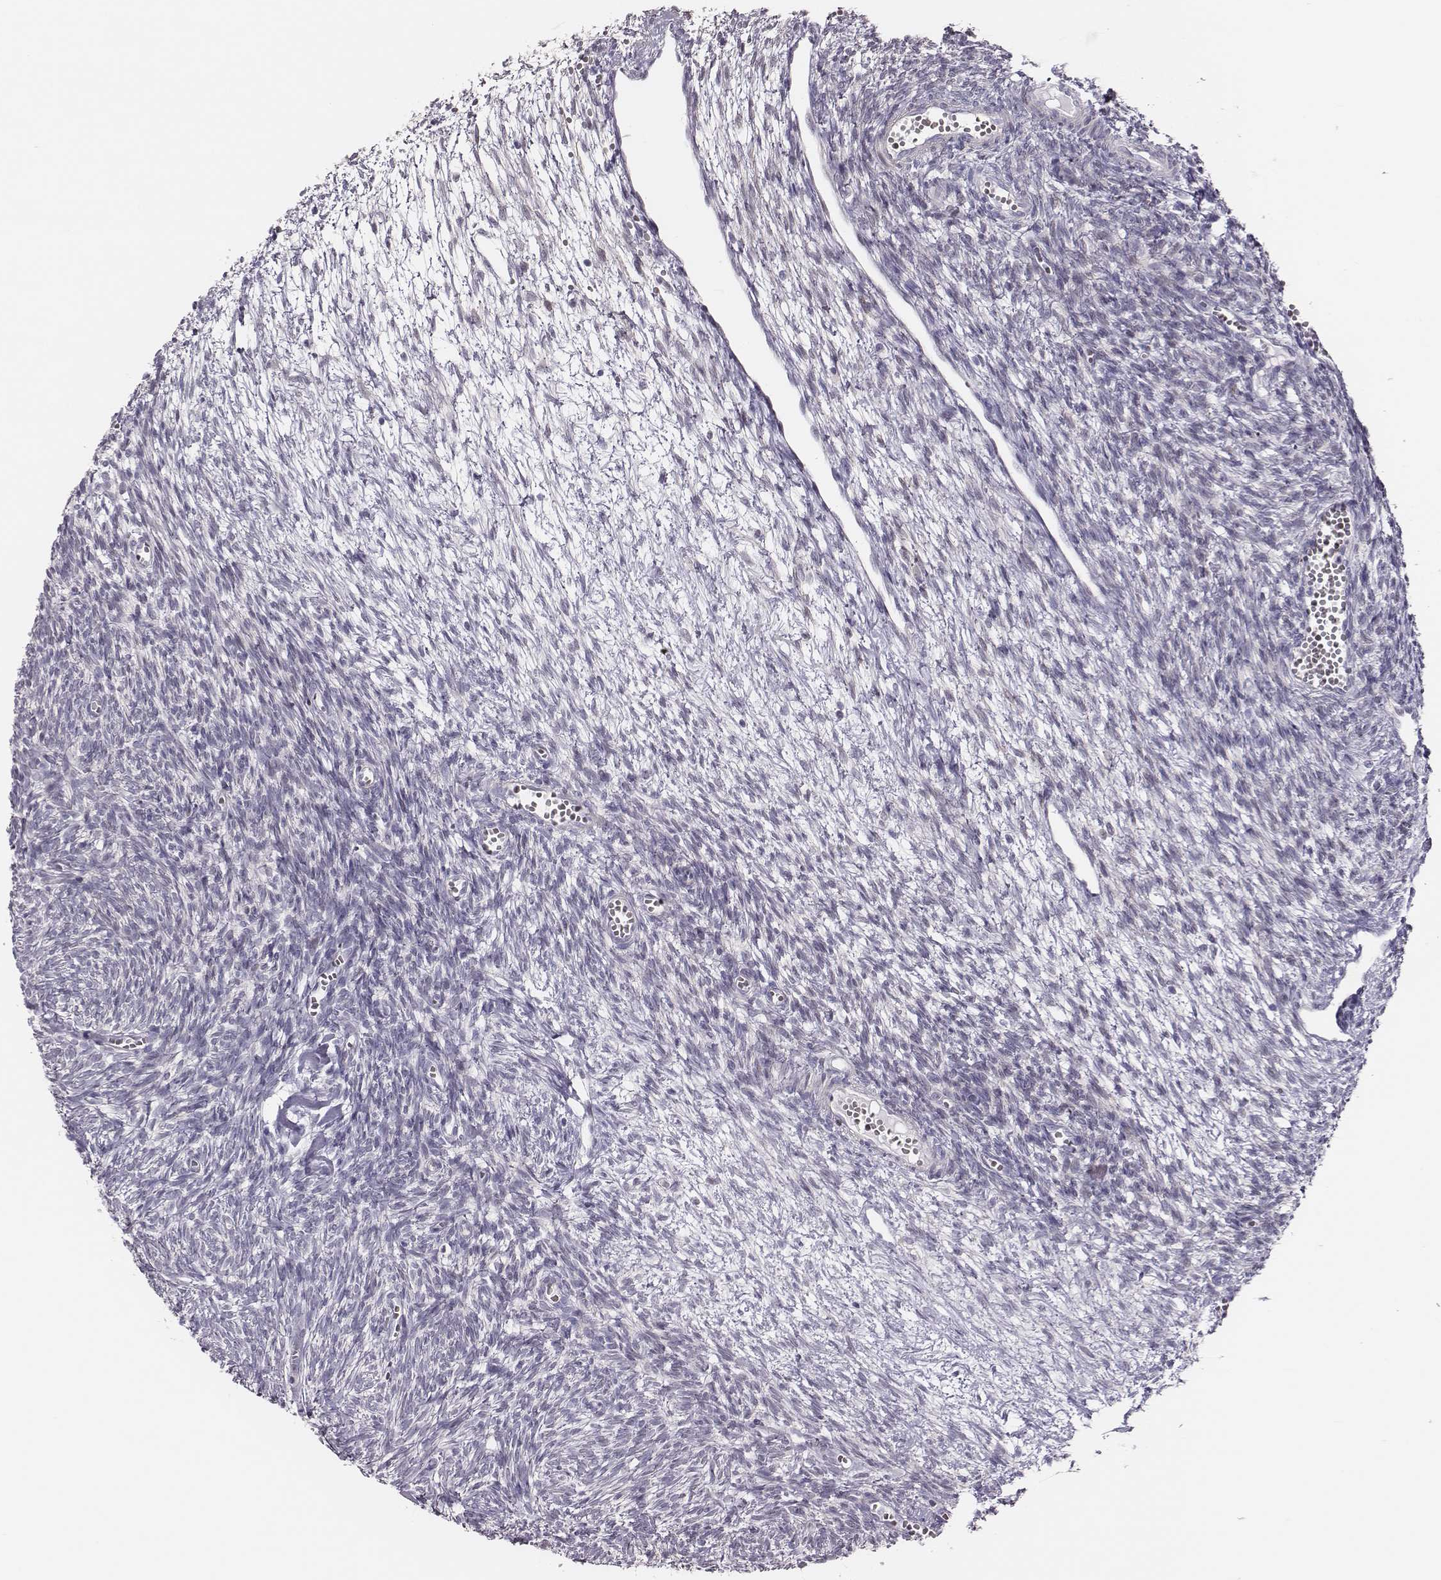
{"staining": {"intensity": "weak", "quantity": "<25%", "location": "cytoplasmic/membranous"}, "tissue": "ovary", "cell_type": "Follicle cells", "image_type": "normal", "snomed": [{"axis": "morphology", "description": "Normal tissue, NOS"}, {"axis": "topography", "description": "Ovary"}], "caption": "Follicle cells show no significant protein expression in benign ovary.", "gene": "SCML2", "patient": {"sex": "female", "age": 43}}